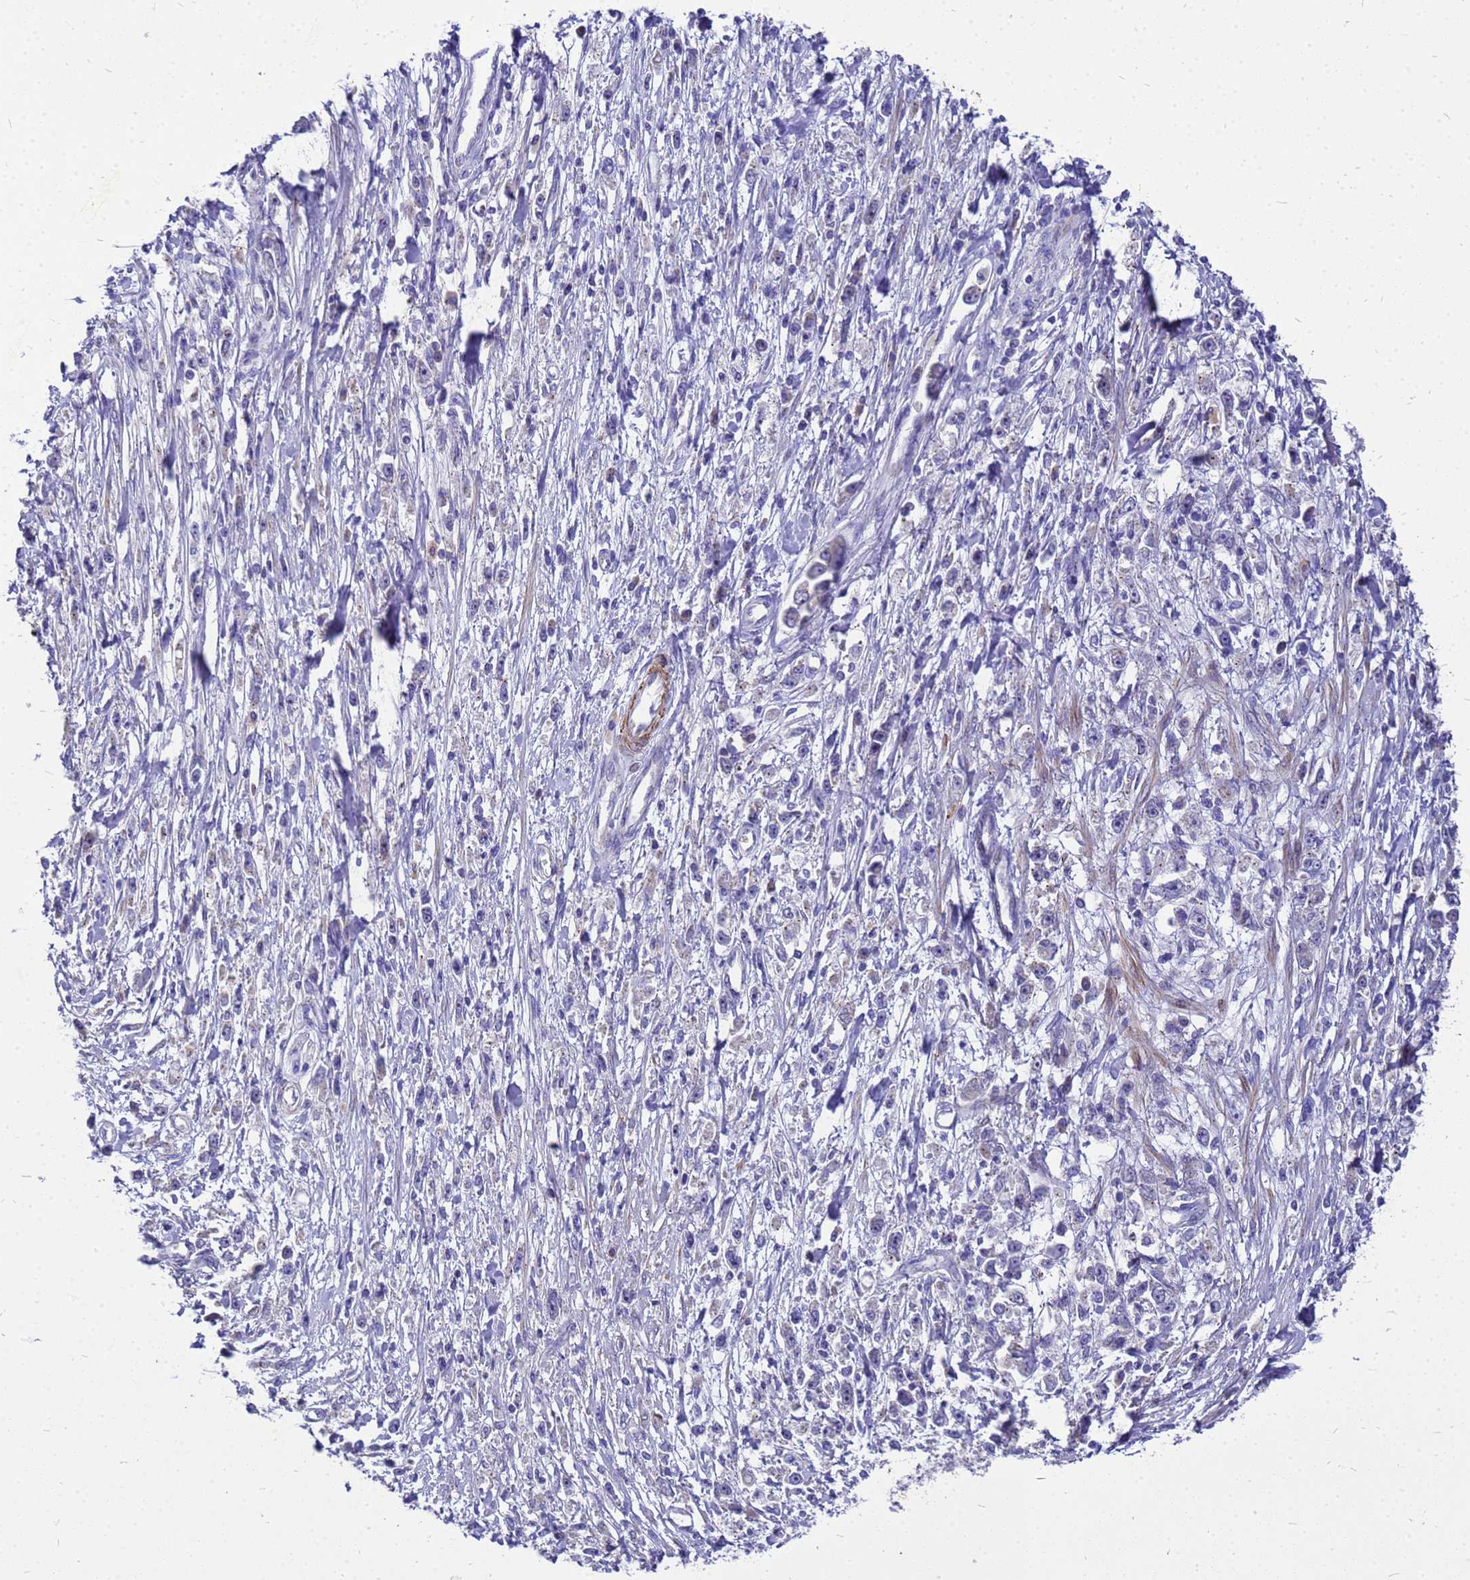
{"staining": {"intensity": "negative", "quantity": "none", "location": "none"}, "tissue": "stomach cancer", "cell_type": "Tumor cells", "image_type": "cancer", "snomed": [{"axis": "morphology", "description": "Adenocarcinoma, NOS"}, {"axis": "topography", "description": "Stomach"}], "caption": "A photomicrograph of human stomach cancer is negative for staining in tumor cells. The staining was performed using DAB to visualize the protein expression in brown, while the nuclei were stained in blue with hematoxylin (Magnification: 20x).", "gene": "POP7", "patient": {"sex": "female", "age": 59}}